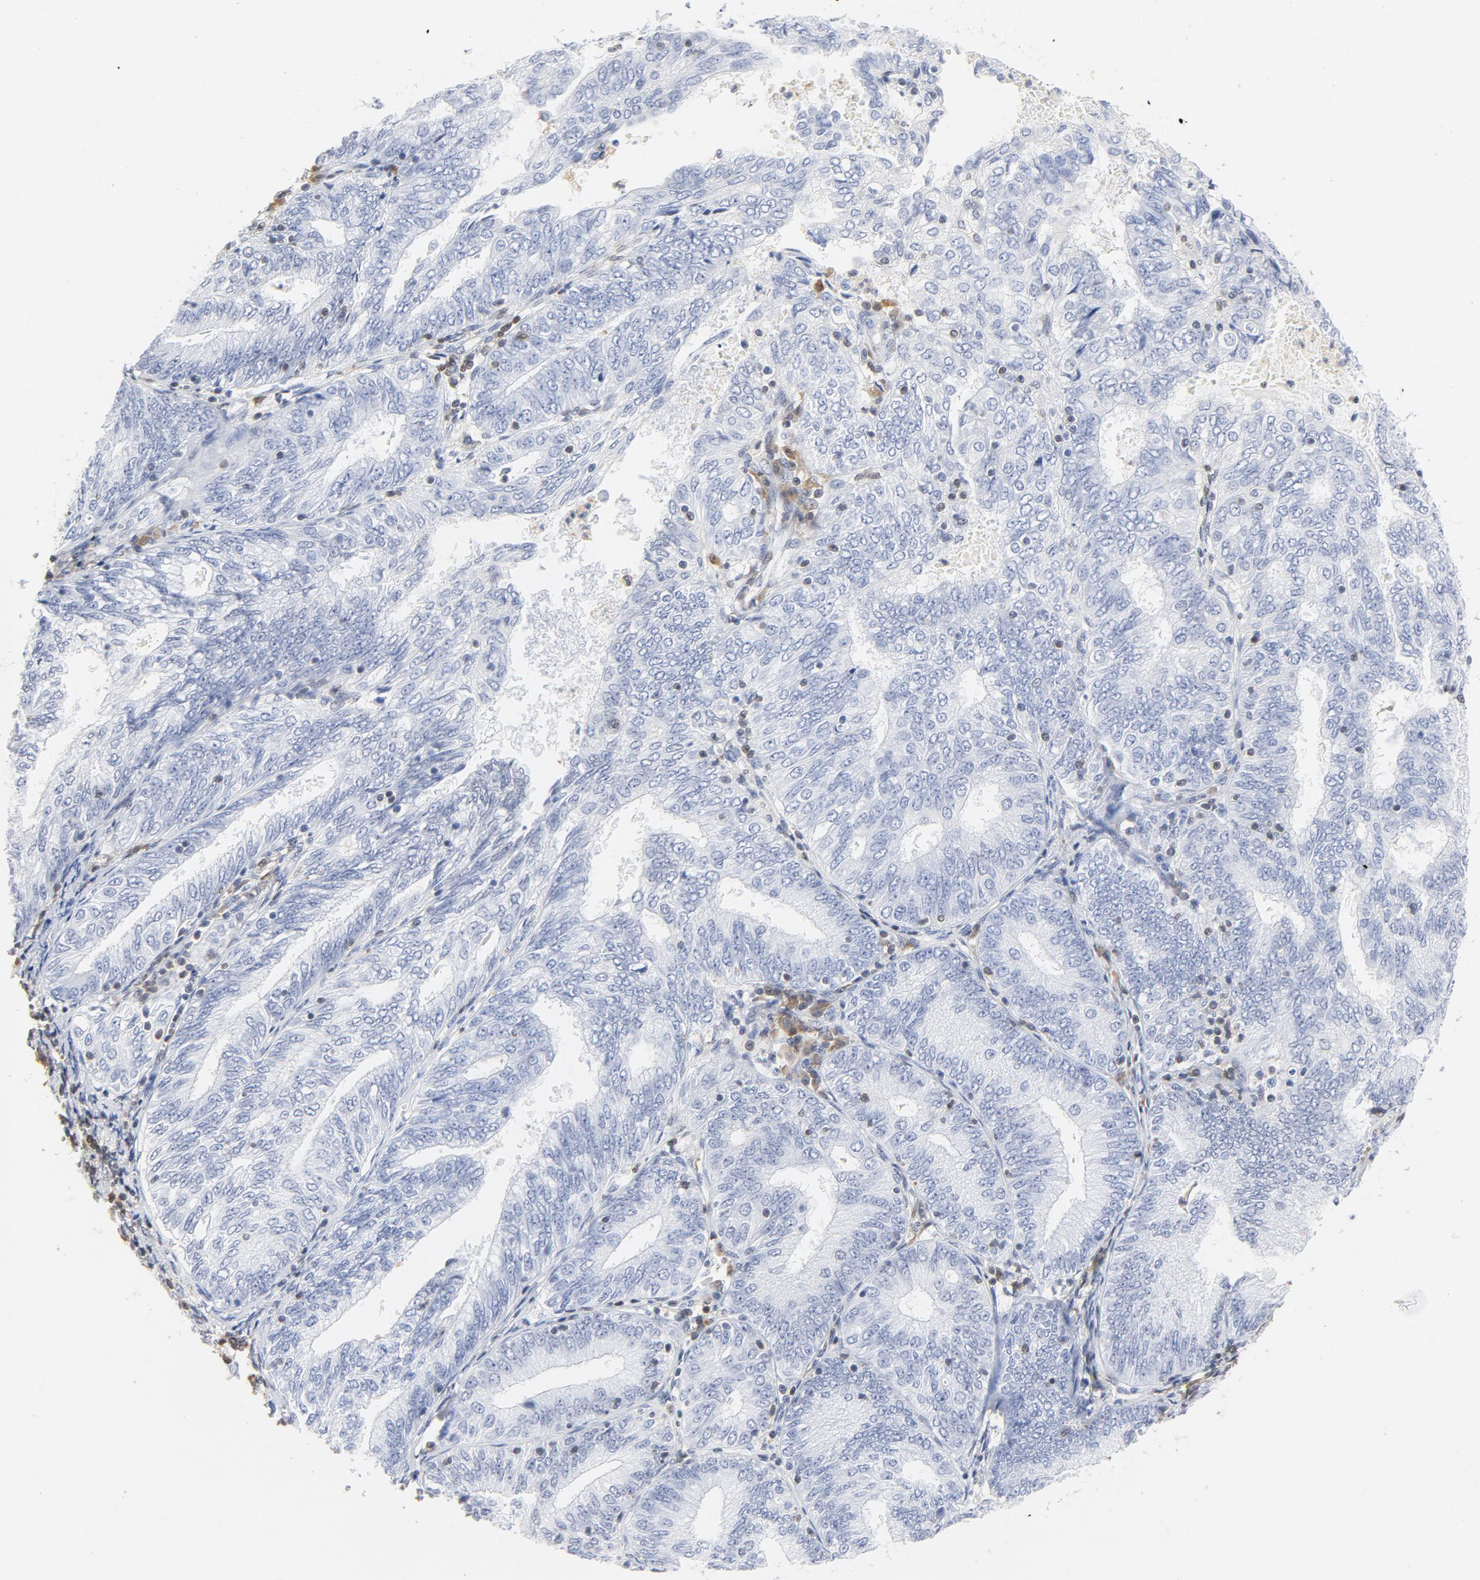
{"staining": {"intensity": "negative", "quantity": "none", "location": "none"}, "tissue": "endometrial cancer", "cell_type": "Tumor cells", "image_type": "cancer", "snomed": [{"axis": "morphology", "description": "Adenocarcinoma, NOS"}, {"axis": "topography", "description": "Endometrium"}], "caption": "IHC micrograph of adenocarcinoma (endometrial) stained for a protein (brown), which demonstrates no expression in tumor cells.", "gene": "CDKN1B", "patient": {"sex": "female", "age": 69}}